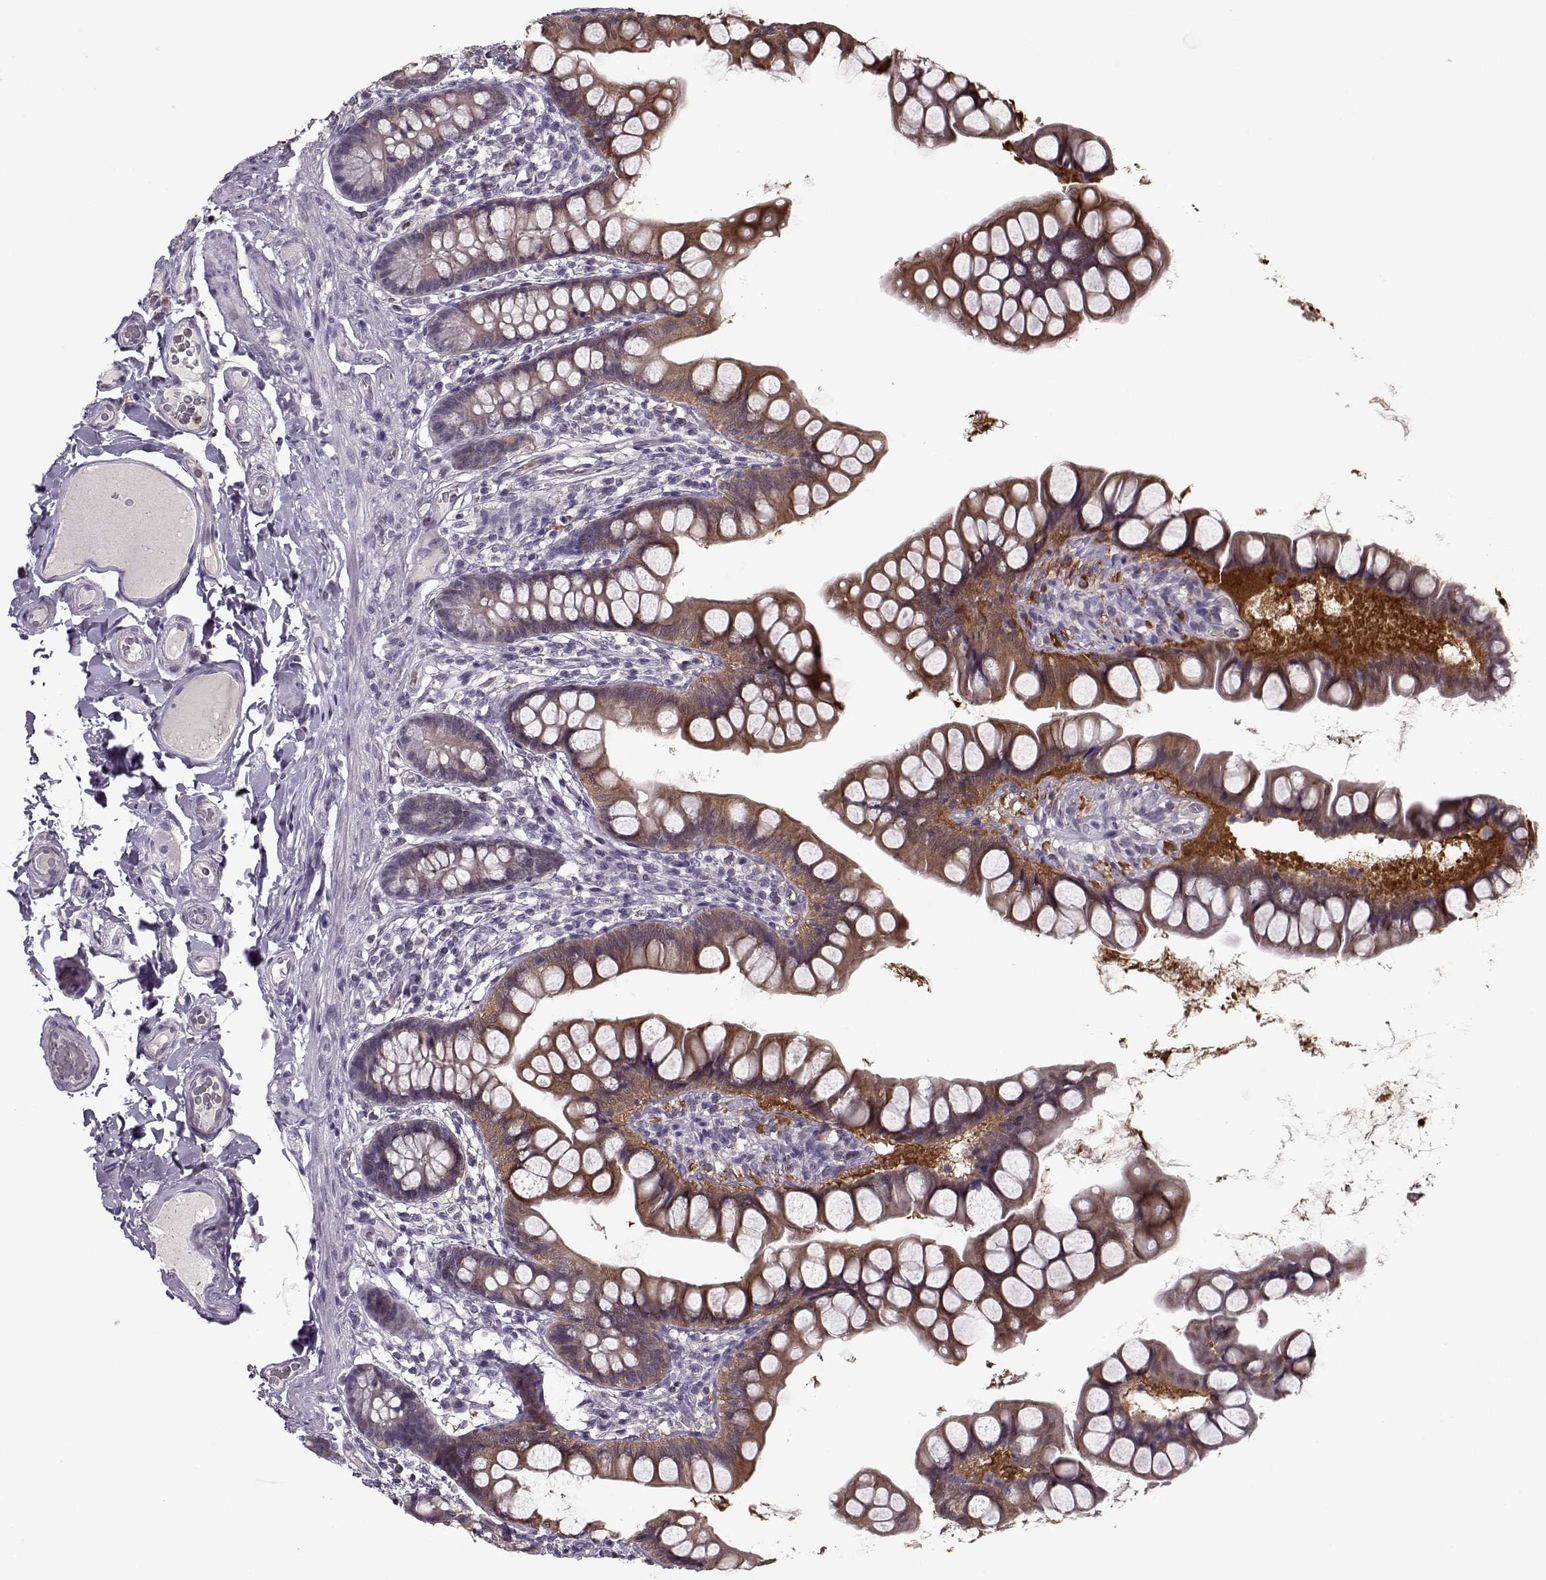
{"staining": {"intensity": "moderate", "quantity": ">75%", "location": "cytoplasmic/membranous"}, "tissue": "small intestine", "cell_type": "Glandular cells", "image_type": "normal", "snomed": [{"axis": "morphology", "description": "Normal tissue, NOS"}, {"axis": "topography", "description": "Small intestine"}], "caption": "The immunohistochemical stain highlights moderate cytoplasmic/membranous positivity in glandular cells of normal small intestine.", "gene": "ACOT11", "patient": {"sex": "male", "age": 70}}